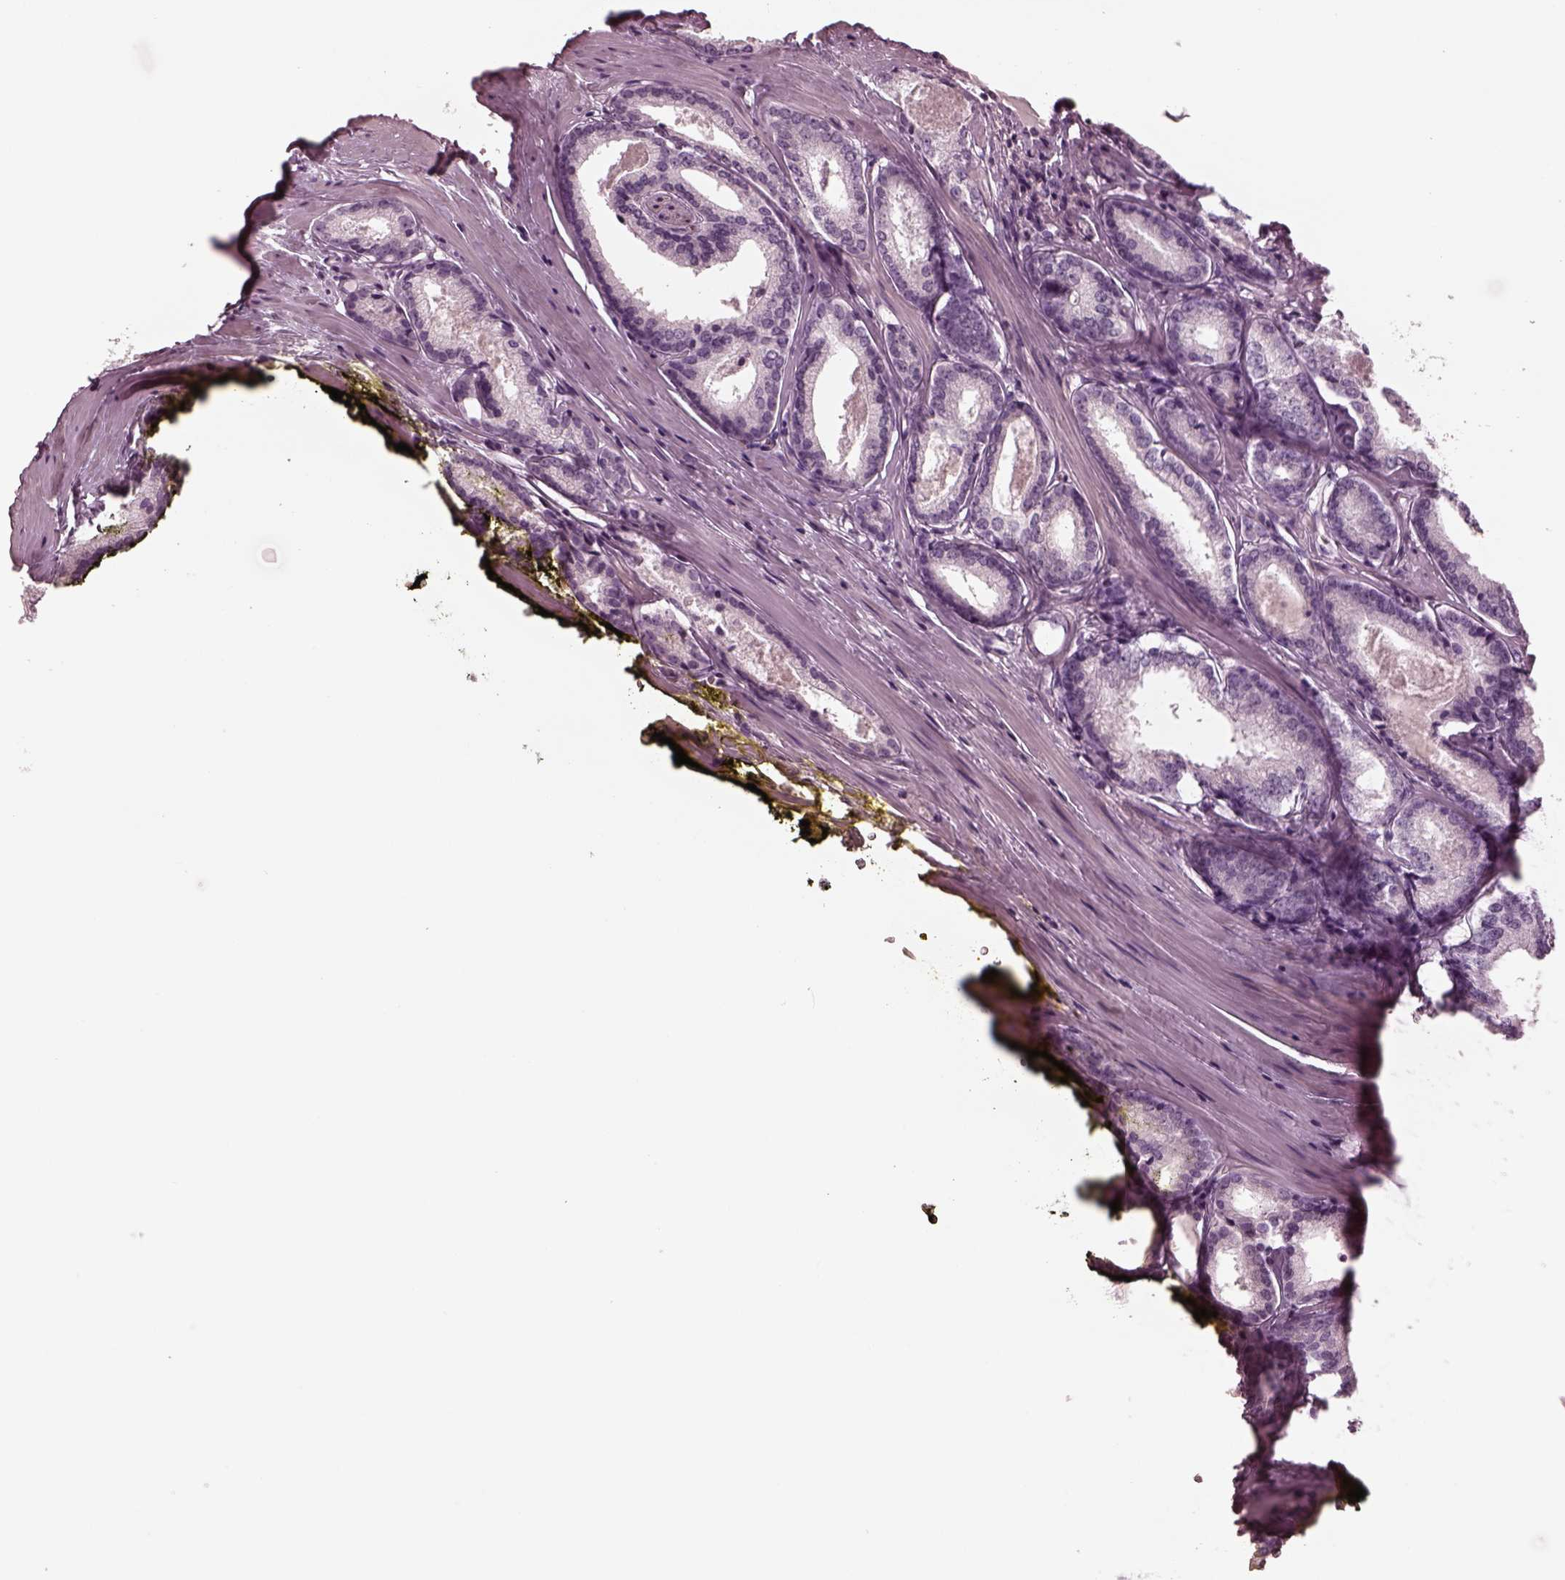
{"staining": {"intensity": "negative", "quantity": "none", "location": "none"}, "tissue": "prostate cancer", "cell_type": "Tumor cells", "image_type": "cancer", "snomed": [{"axis": "morphology", "description": "Adenocarcinoma, Low grade"}, {"axis": "topography", "description": "Prostate"}], "caption": "Immunohistochemistry of human low-grade adenocarcinoma (prostate) demonstrates no expression in tumor cells. (DAB (3,3'-diaminobenzidine) immunohistochemistry with hematoxylin counter stain).", "gene": "GRM6", "patient": {"sex": "male", "age": 56}}